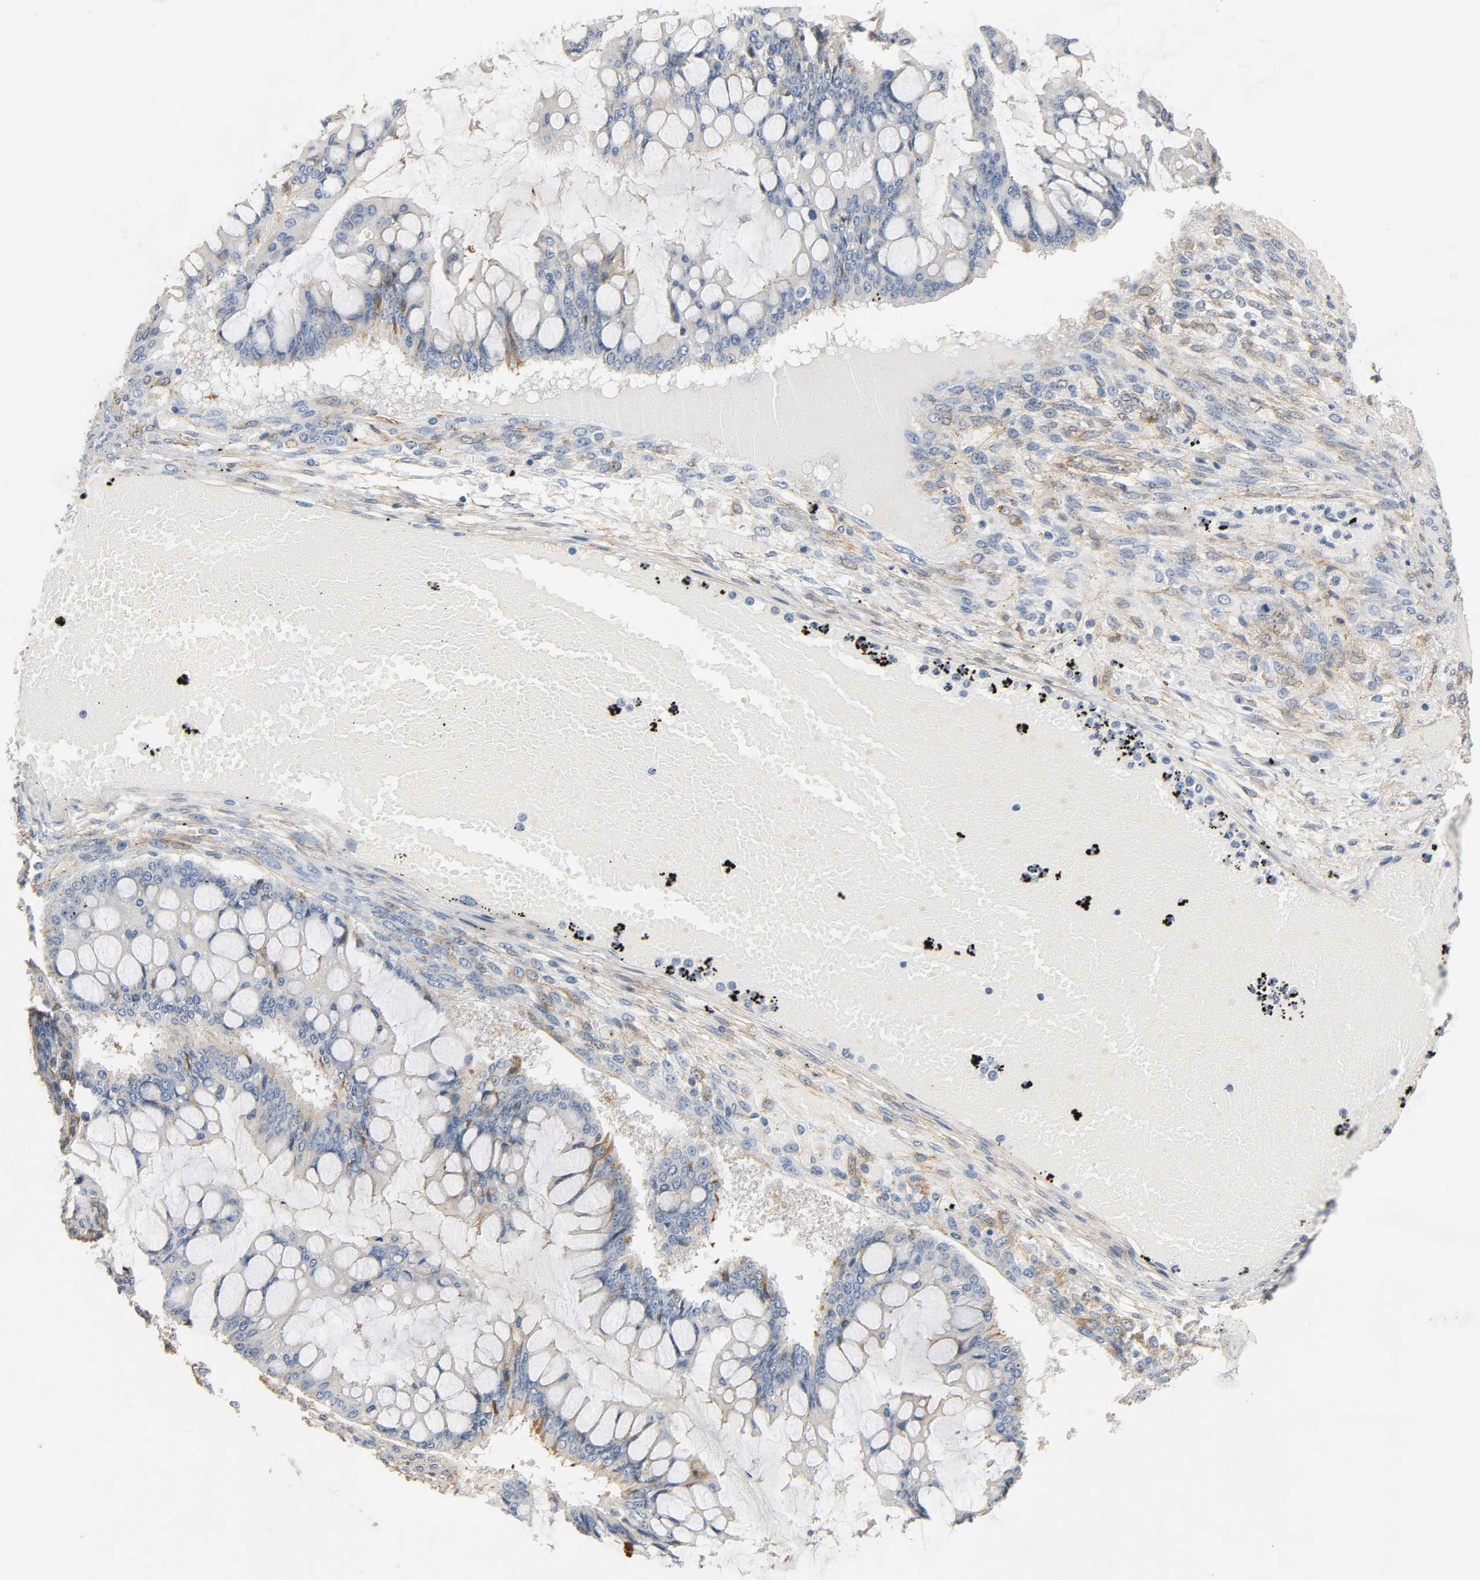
{"staining": {"intensity": "weak", "quantity": "25%-75%", "location": "cytoplasmic/membranous"}, "tissue": "ovarian cancer", "cell_type": "Tumor cells", "image_type": "cancer", "snomed": [{"axis": "morphology", "description": "Cystadenocarcinoma, mucinous, NOS"}, {"axis": "topography", "description": "Ovary"}], "caption": "There is low levels of weak cytoplasmic/membranous staining in tumor cells of ovarian mucinous cystadenocarcinoma, as demonstrated by immunohistochemical staining (brown color).", "gene": "ARPC1A", "patient": {"sex": "female", "age": 73}}